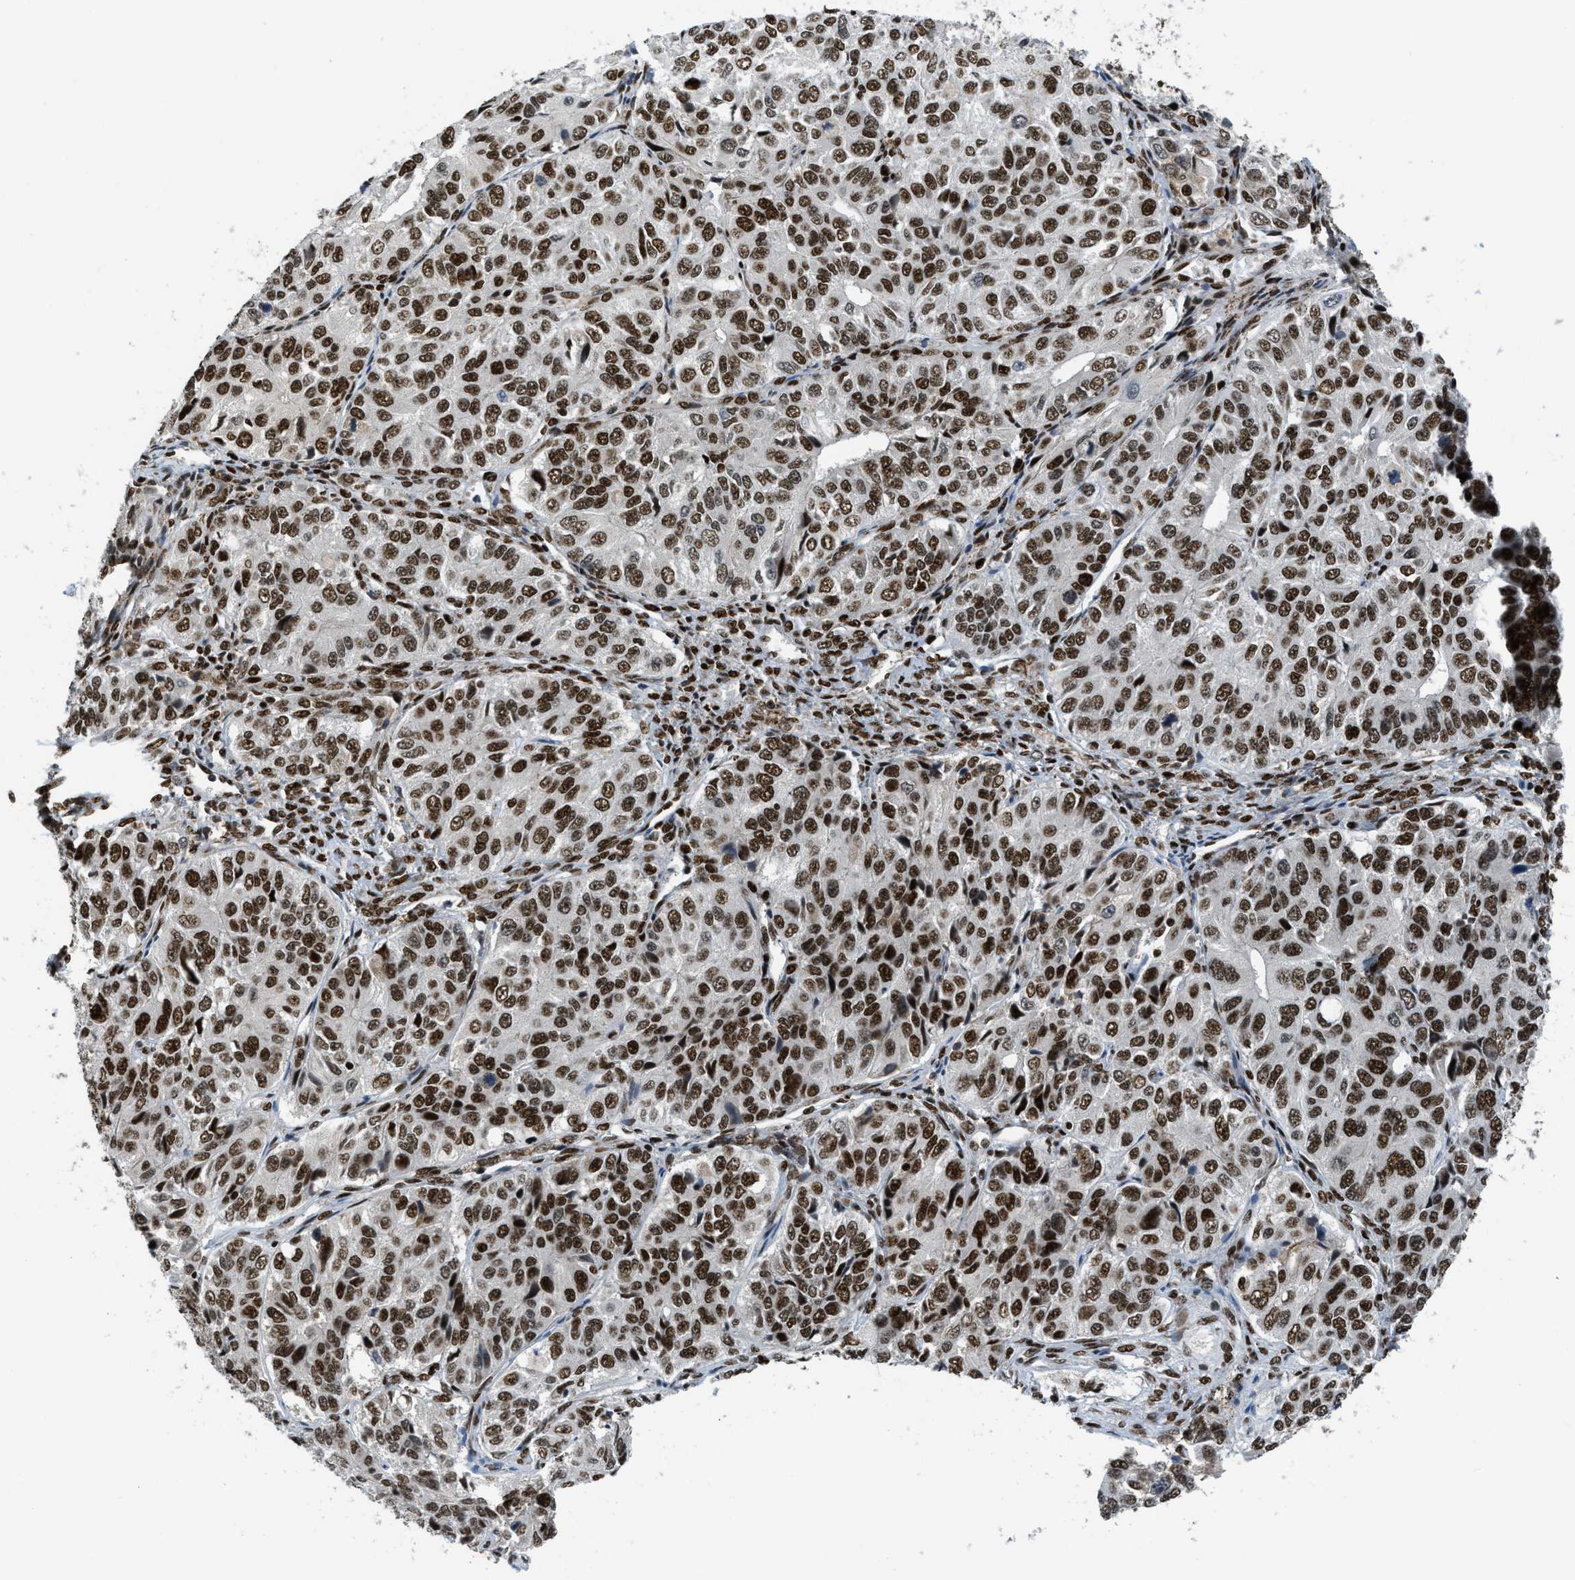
{"staining": {"intensity": "strong", "quantity": ">75%", "location": "nuclear"}, "tissue": "ovarian cancer", "cell_type": "Tumor cells", "image_type": "cancer", "snomed": [{"axis": "morphology", "description": "Carcinoma, endometroid"}, {"axis": "topography", "description": "Ovary"}], "caption": "A high amount of strong nuclear staining is present in approximately >75% of tumor cells in ovarian cancer tissue.", "gene": "RFX5", "patient": {"sex": "female", "age": 51}}